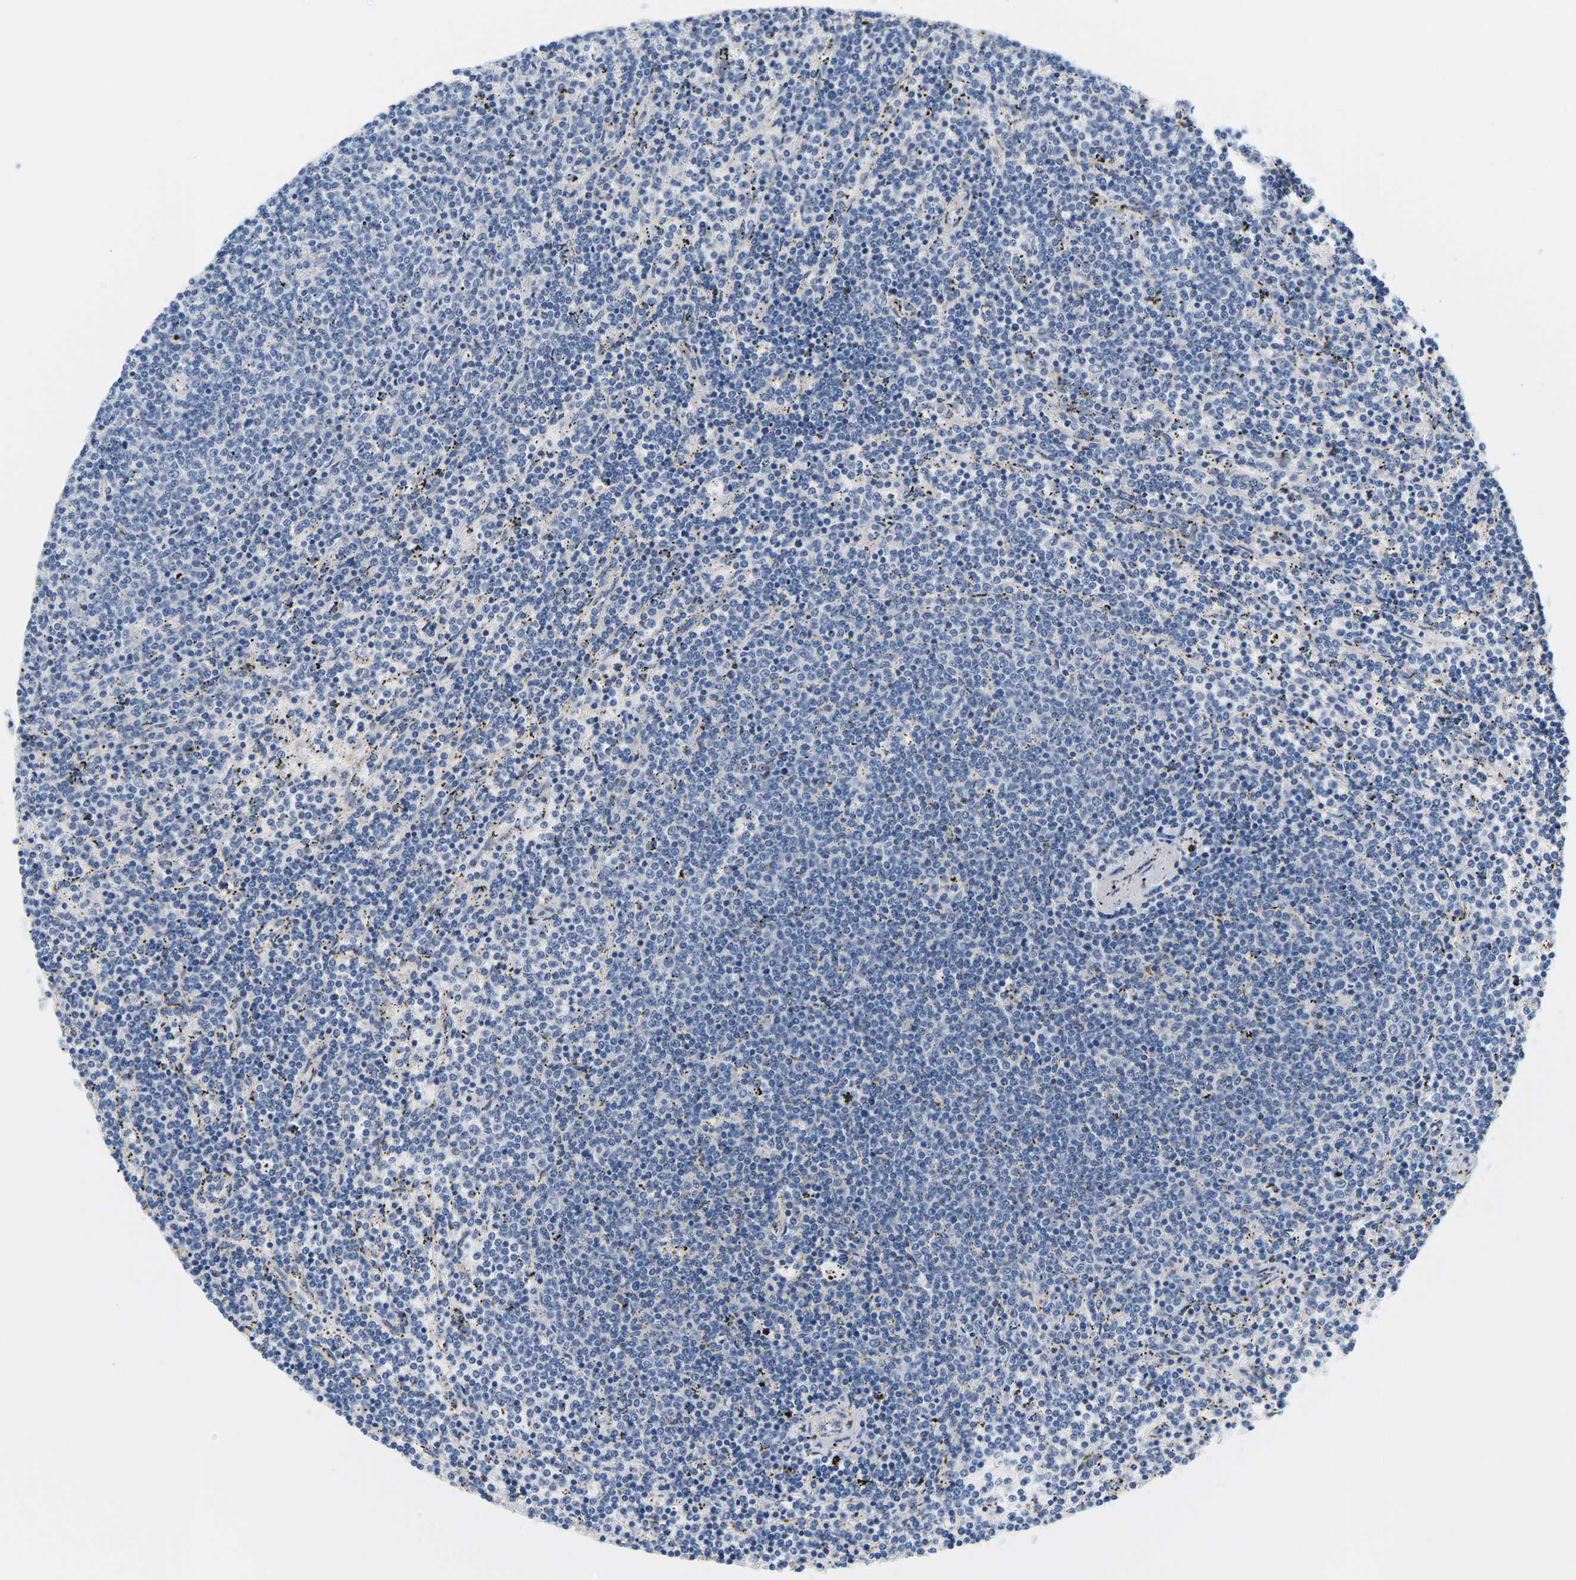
{"staining": {"intensity": "negative", "quantity": "none", "location": "none"}, "tissue": "lymphoma", "cell_type": "Tumor cells", "image_type": "cancer", "snomed": [{"axis": "morphology", "description": "Malignant lymphoma, non-Hodgkin's type, Low grade"}, {"axis": "topography", "description": "Spleen"}], "caption": "Protein analysis of lymphoma demonstrates no significant expression in tumor cells. (DAB (3,3'-diaminobenzidine) IHC with hematoxylin counter stain).", "gene": "APOB", "patient": {"sex": "female", "age": 50}}